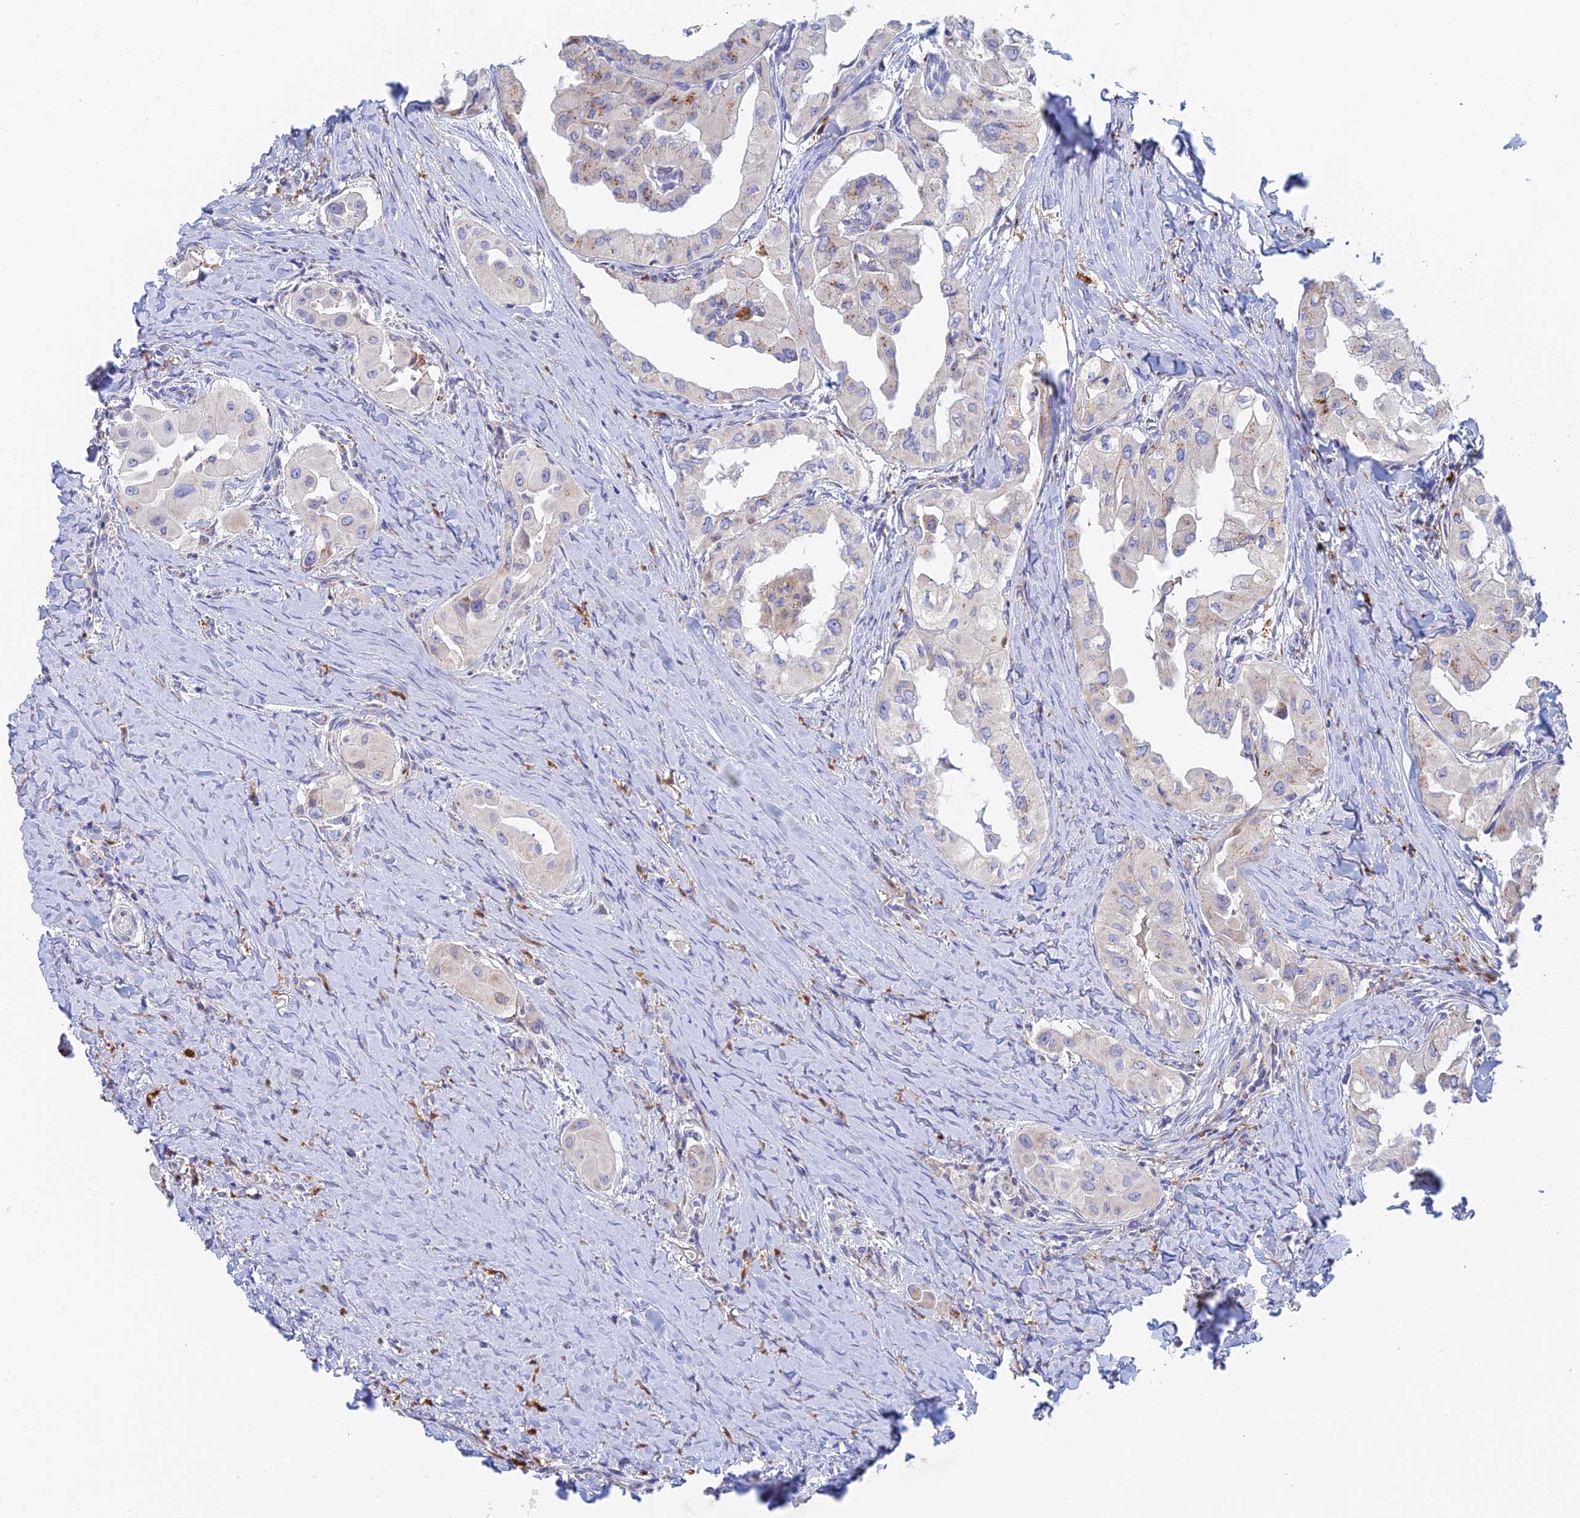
{"staining": {"intensity": "negative", "quantity": "none", "location": "none"}, "tissue": "thyroid cancer", "cell_type": "Tumor cells", "image_type": "cancer", "snomed": [{"axis": "morphology", "description": "Papillary adenocarcinoma, NOS"}, {"axis": "topography", "description": "Thyroid gland"}], "caption": "Immunohistochemistry photomicrograph of neoplastic tissue: human thyroid cancer stained with DAB shows no significant protein positivity in tumor cells.", "gene": "SLC24A3", "patient": {"sex": "female", "age": 59}}